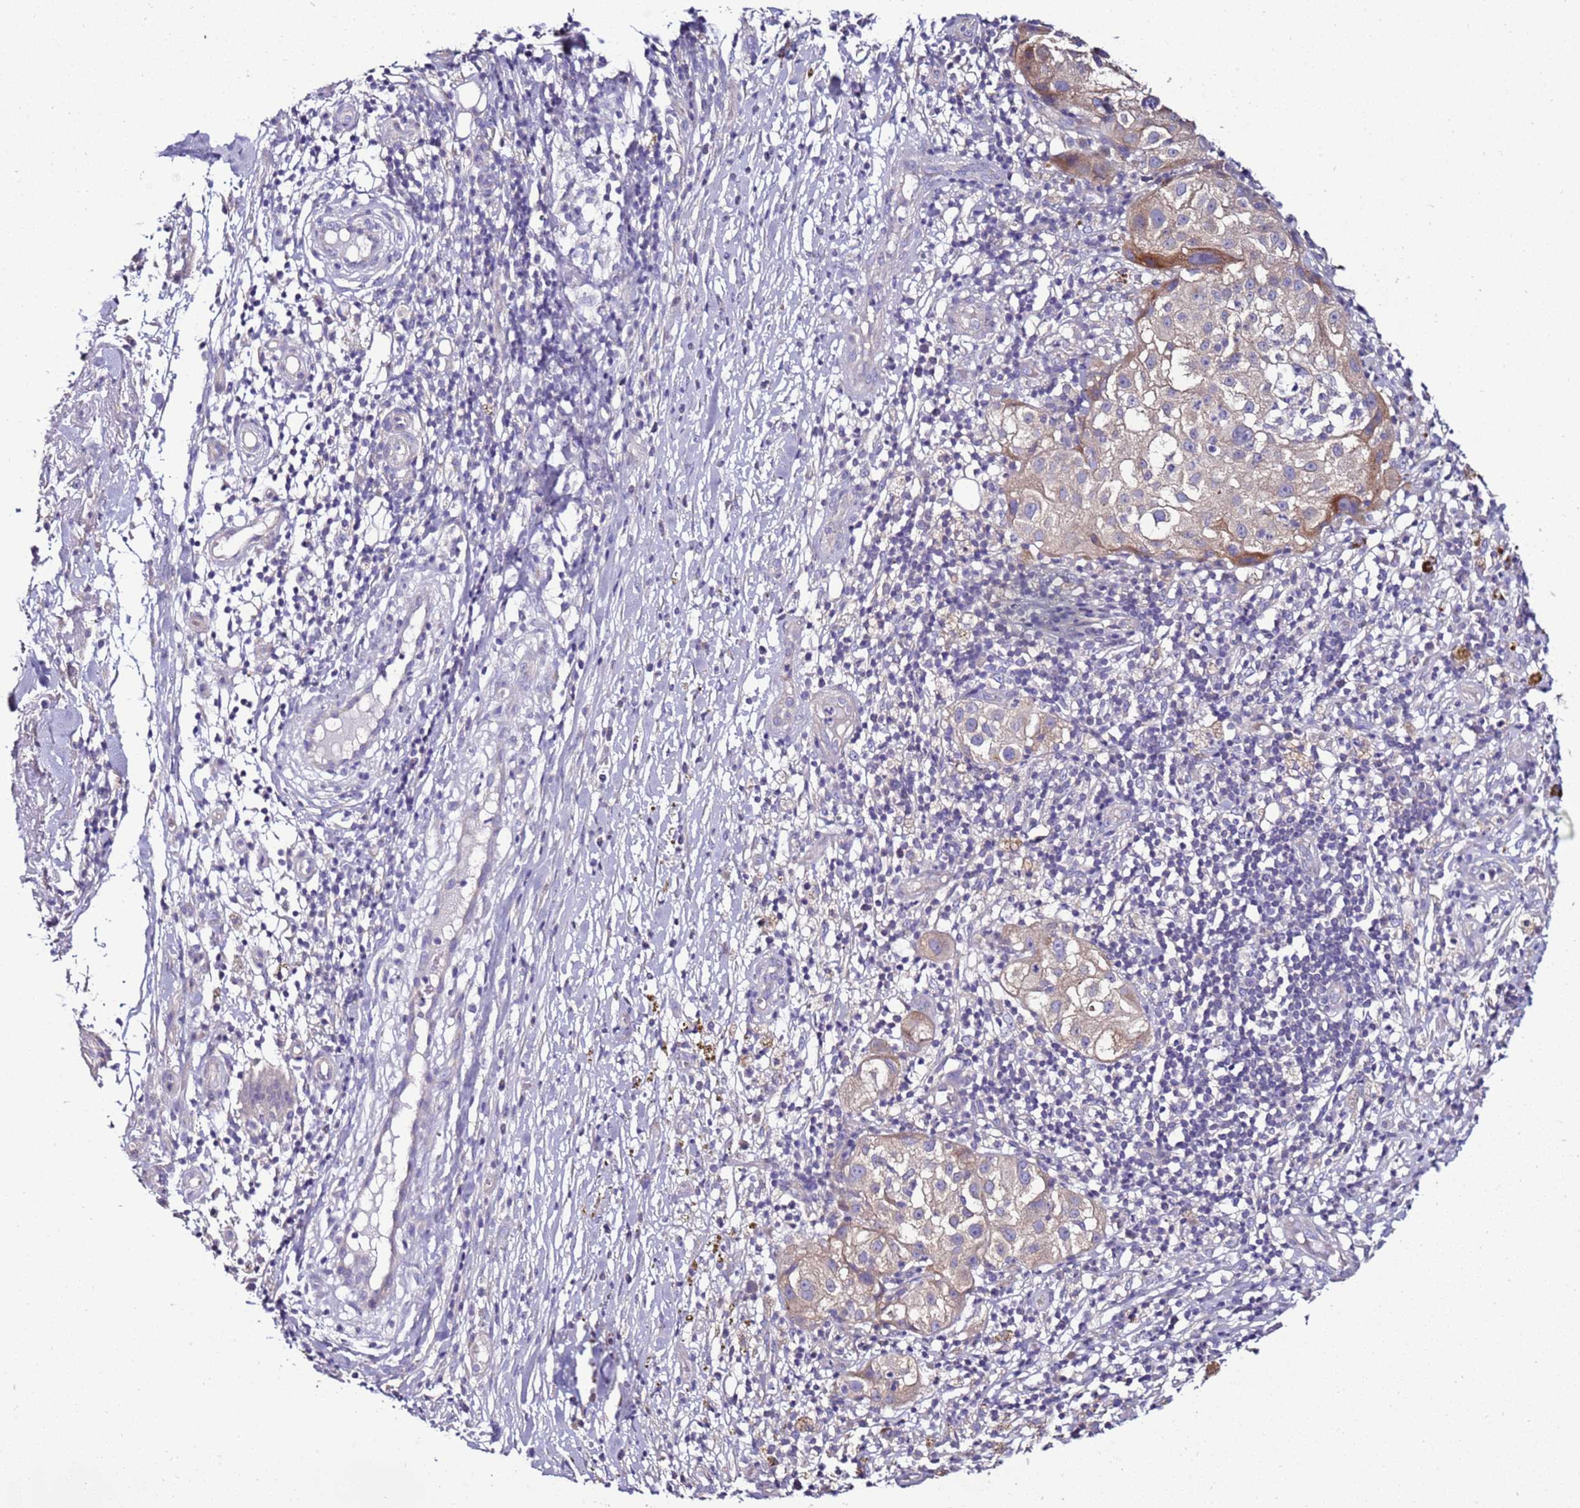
{"staining": {"intensity": "moderate", "quantity": "<25%", "location": "cytoplasmic/membranous"}, "tissue": "melanoma", "cell_type": "Tumor cells", "image_type": "cancer", "snomed": [{"axis": "morphology", "description": "Normal morphology"}, {"axis": "morphology", "description": "Malignant melanoma, NOS"}, {"axis": "topography", "description": "Skin"}], "caption": "A brown stain labels moderate cytoplasmic/membranous expression of a protein in human malignant melanoma tumor cells.", "gene": "GPN3", "patient": {"sex": "female", "age": 72}}